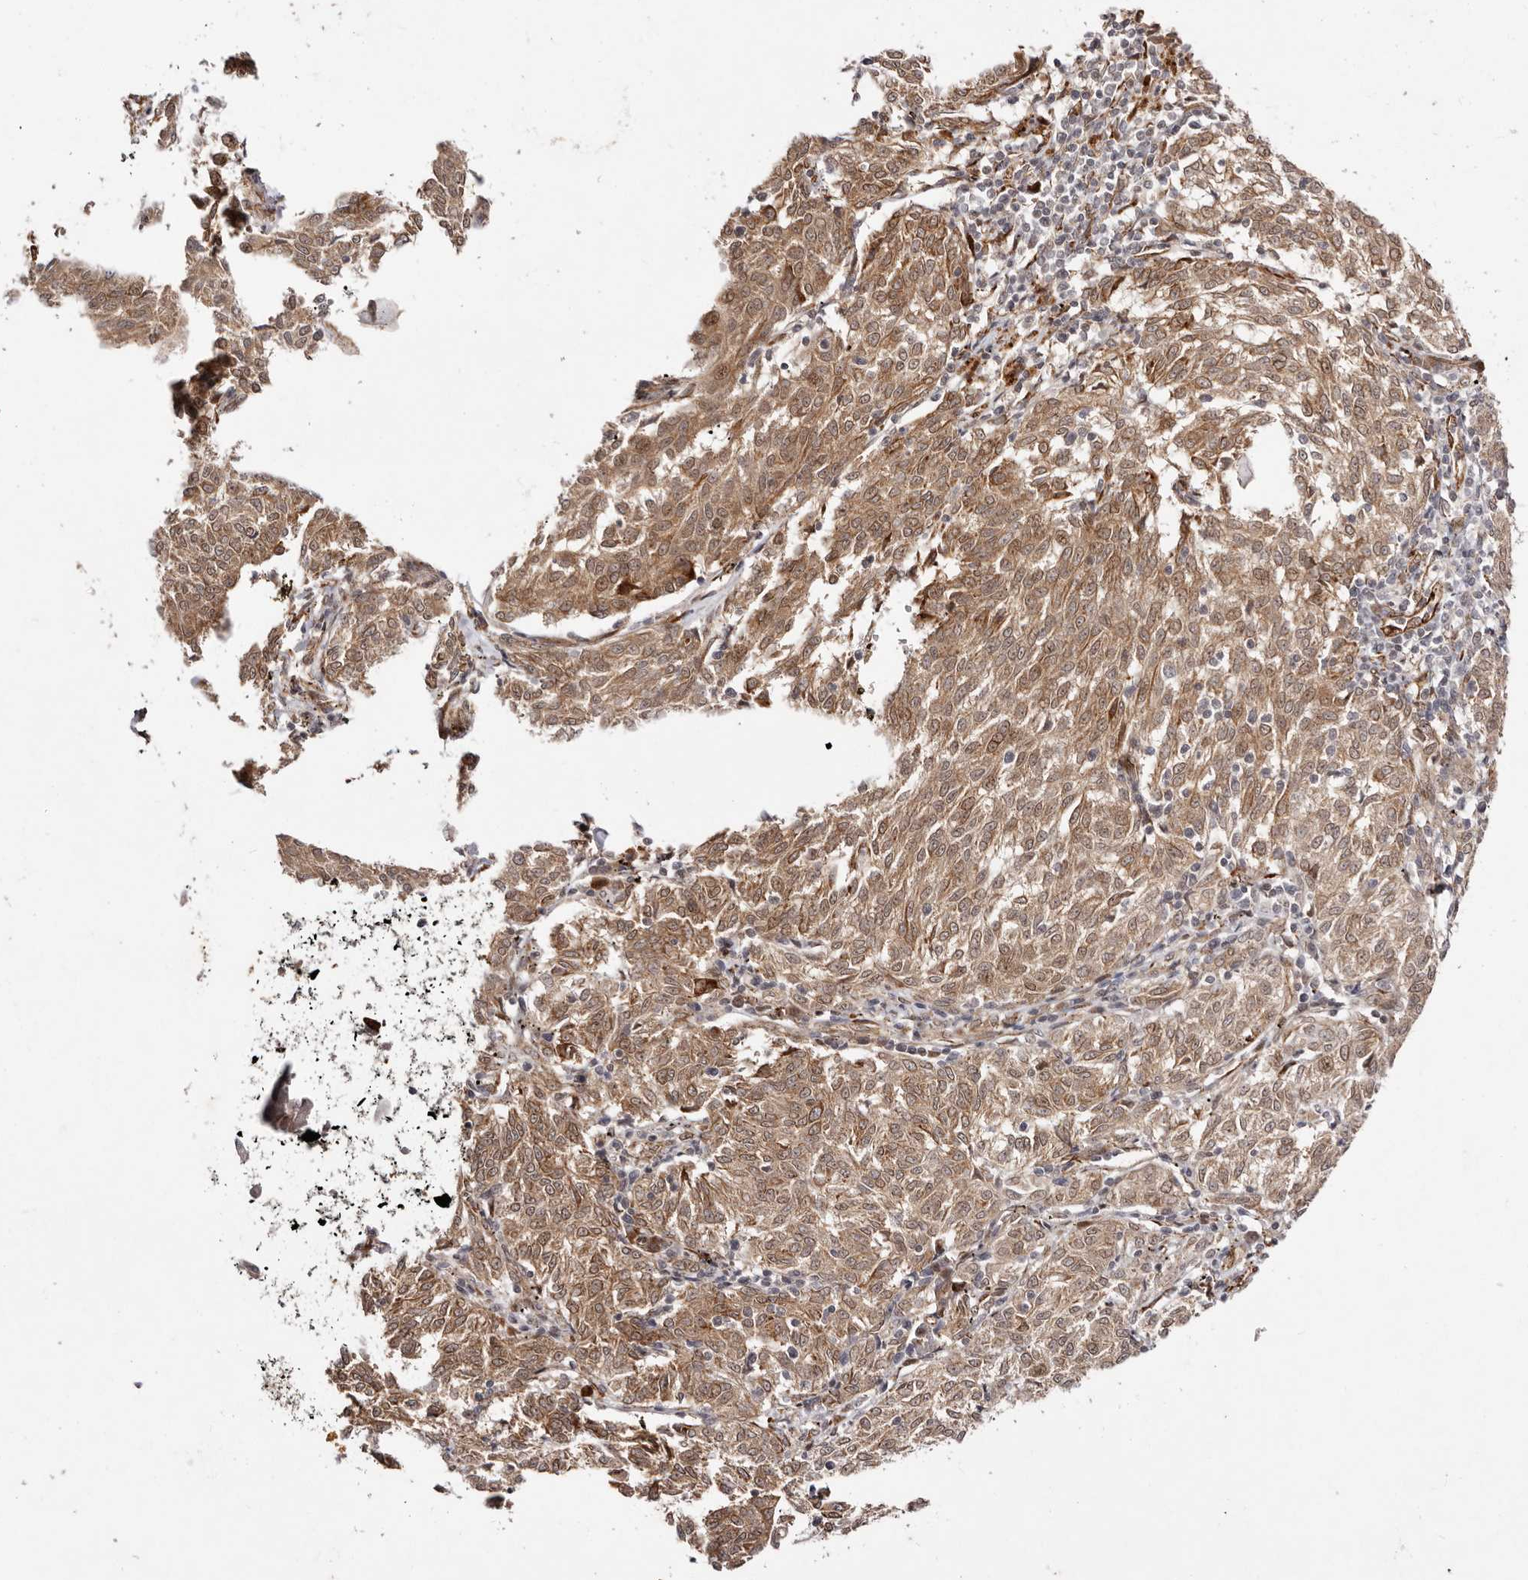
{"staining": {"intensity": "moderate", "quantity": ">75%", "location": "cytoplasmic/membranous,nuclear"}, "tissue": "melanoma", "cell_type": "Tumor cells", "image_type": "cancer", "snomed": [{"axis": "morphology", "description": "Malignant melanoma, NOS"}, {"axis": "topography", "description": "Skin"}], "caption": "Immunohistochemistry (IHC) (DAB) staining of malignant melanoma displays moderate cytoplasmic/membranous and nuclear protein staining in approximately >75% of tumor cells.", "gene": "BCL2L15", "patient": {"sex": "female", "age": 72}}